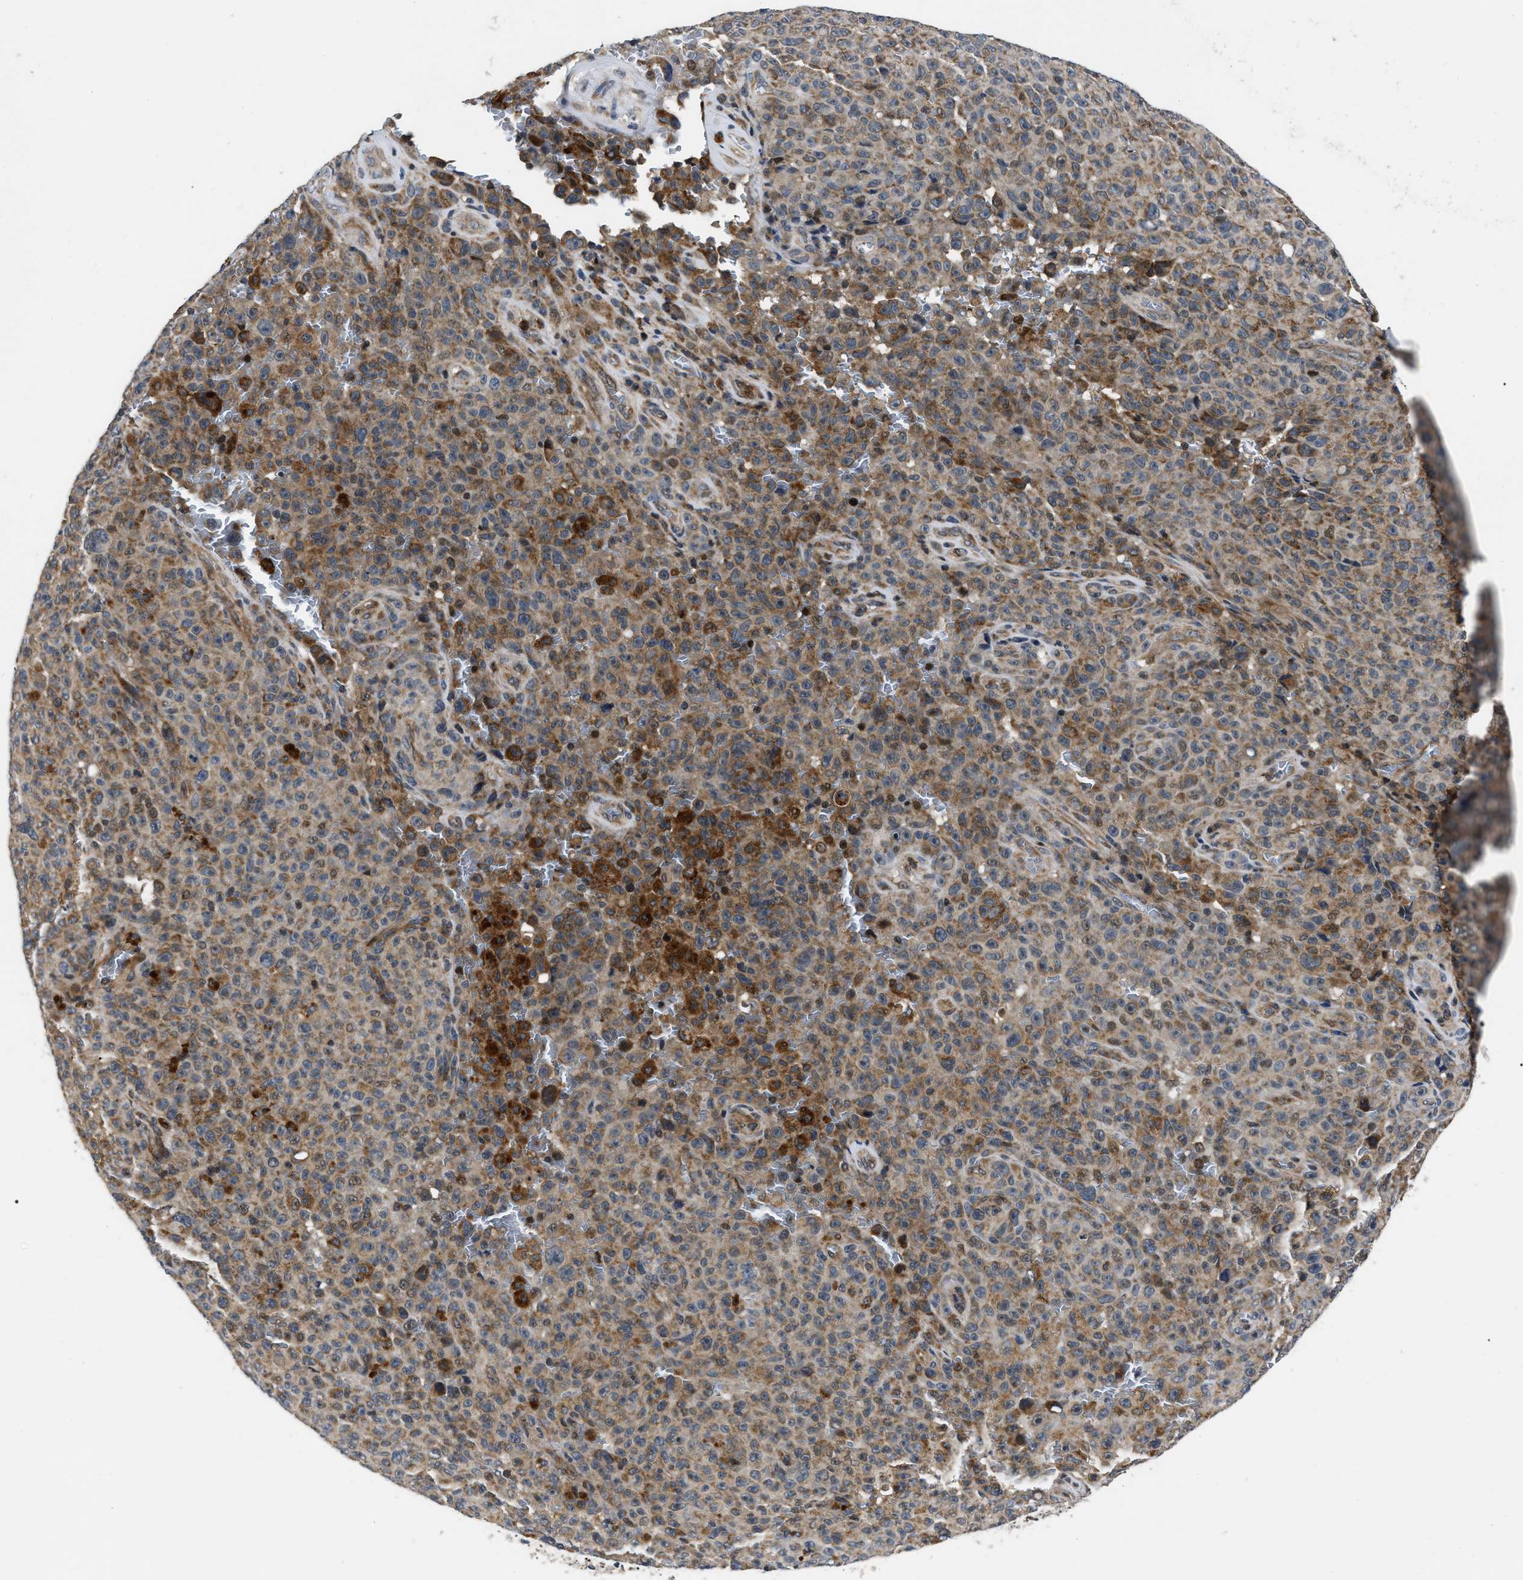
{"staining": {"intensity": "moderate", "quantity": ">75%", "location": "cytoplasmic/membranous"}, "tissue": "melanoma", "cell_type": "Tumor cells", "image_type": "cancer", "snomed": [{"axis": "morphology", "description": "Malignant melanoma, NOS"}, {"axis": "topography", "description": "Skin"}], "caption": "Tumor cells reveal moderate cytoplasmic/membranous positivity in approximately >75% of cells in malignant melanoma.", "gene": "PPWD1", "patient": {"sex": "female", "age": 82}}